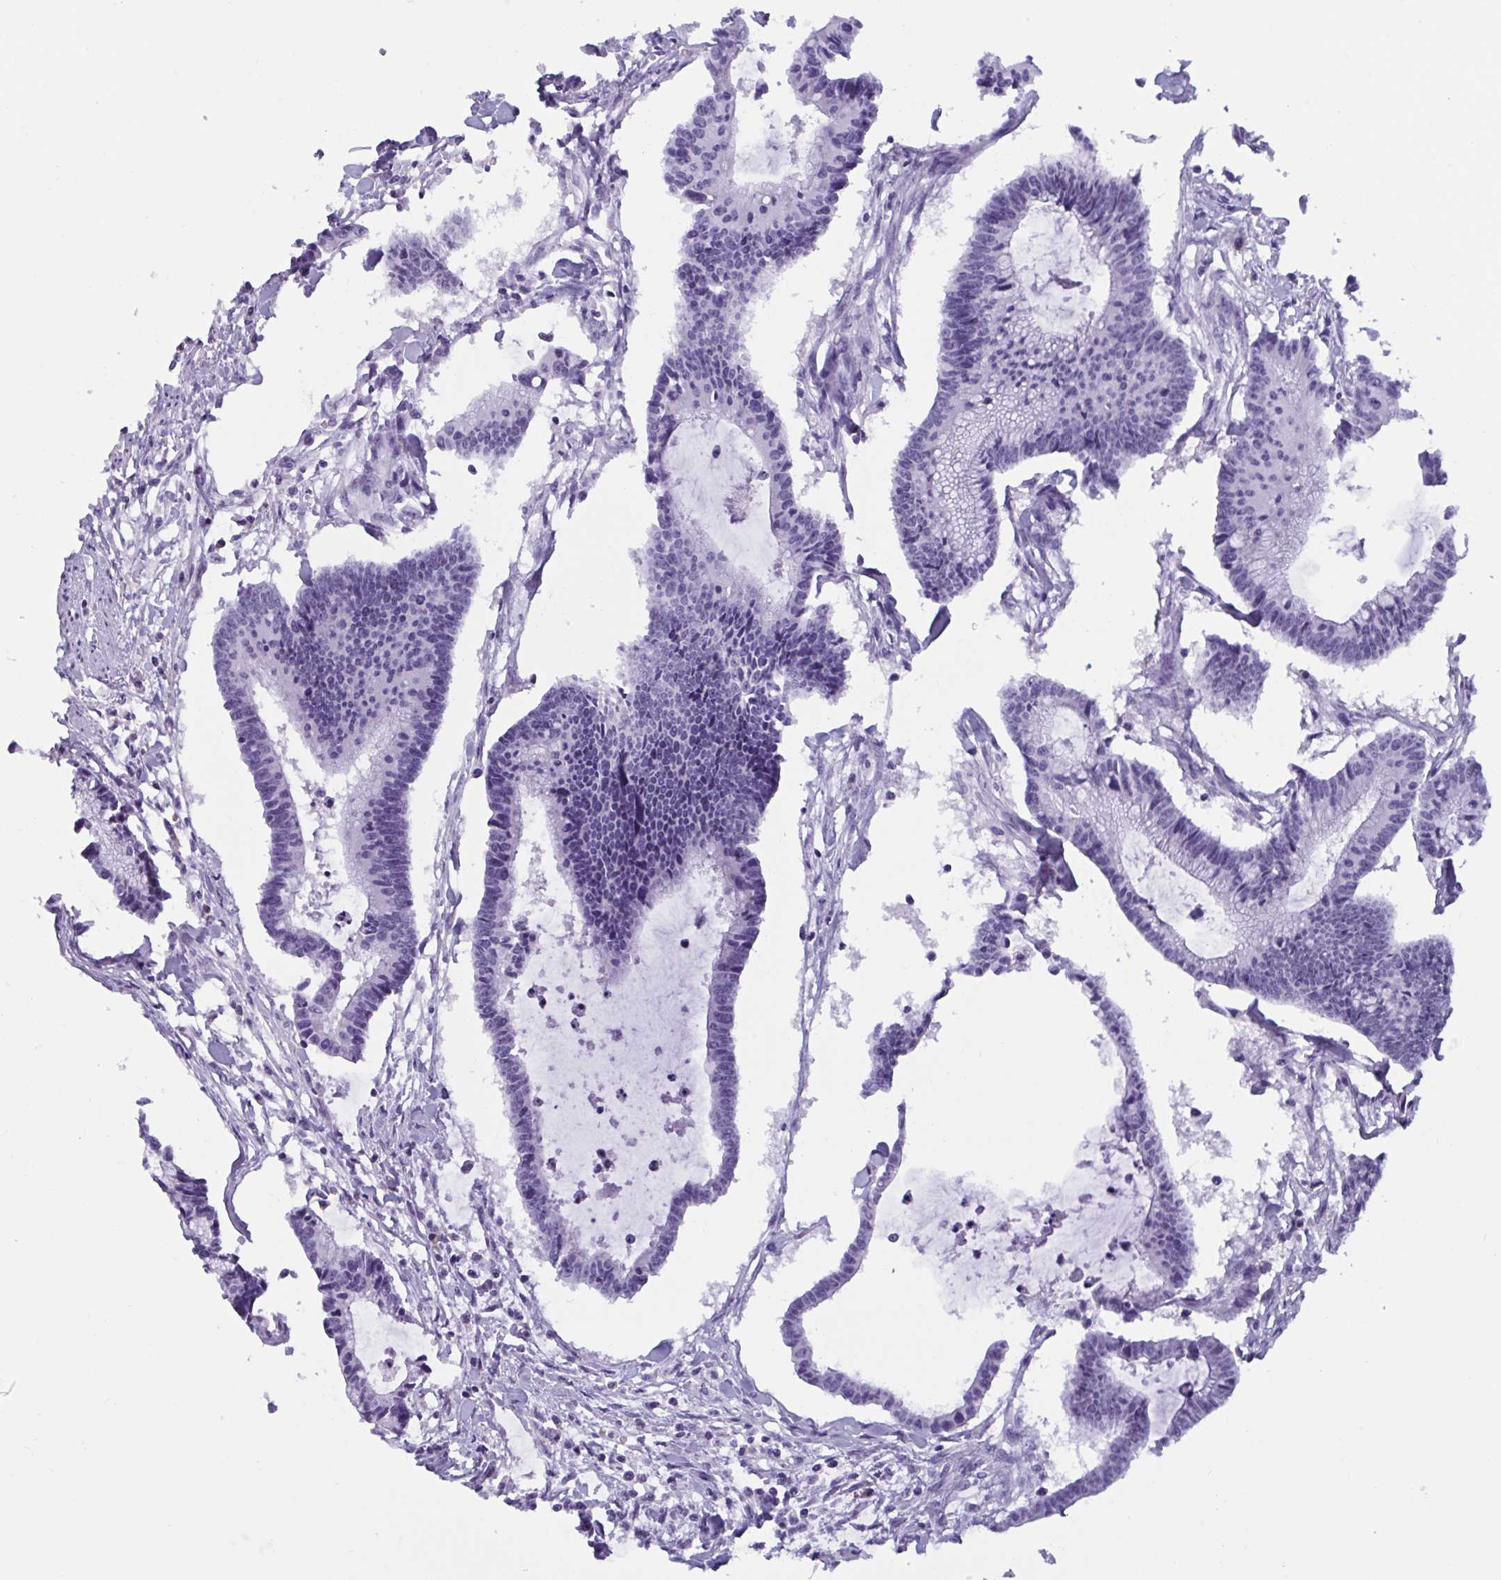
{"staining": {"intensity": "negative", "quantity": "none", "location": "none"}, "tissue": "colorectal cancer", "cell_type": "Tumor cells", "image_type": "cancer", "snomed": [{"axis": "morphology", "description": "Adenocarcinoma, NOS"}, {"axis": "topography", "description": "Colon"}], "caption": "DAB immunohistochemical staining of human adenocarcinoma (colorectal) reveals no significant expression in tumor cells.", "gene": "SLC2A1", "patient": {"sex": "female", "age": 78}}